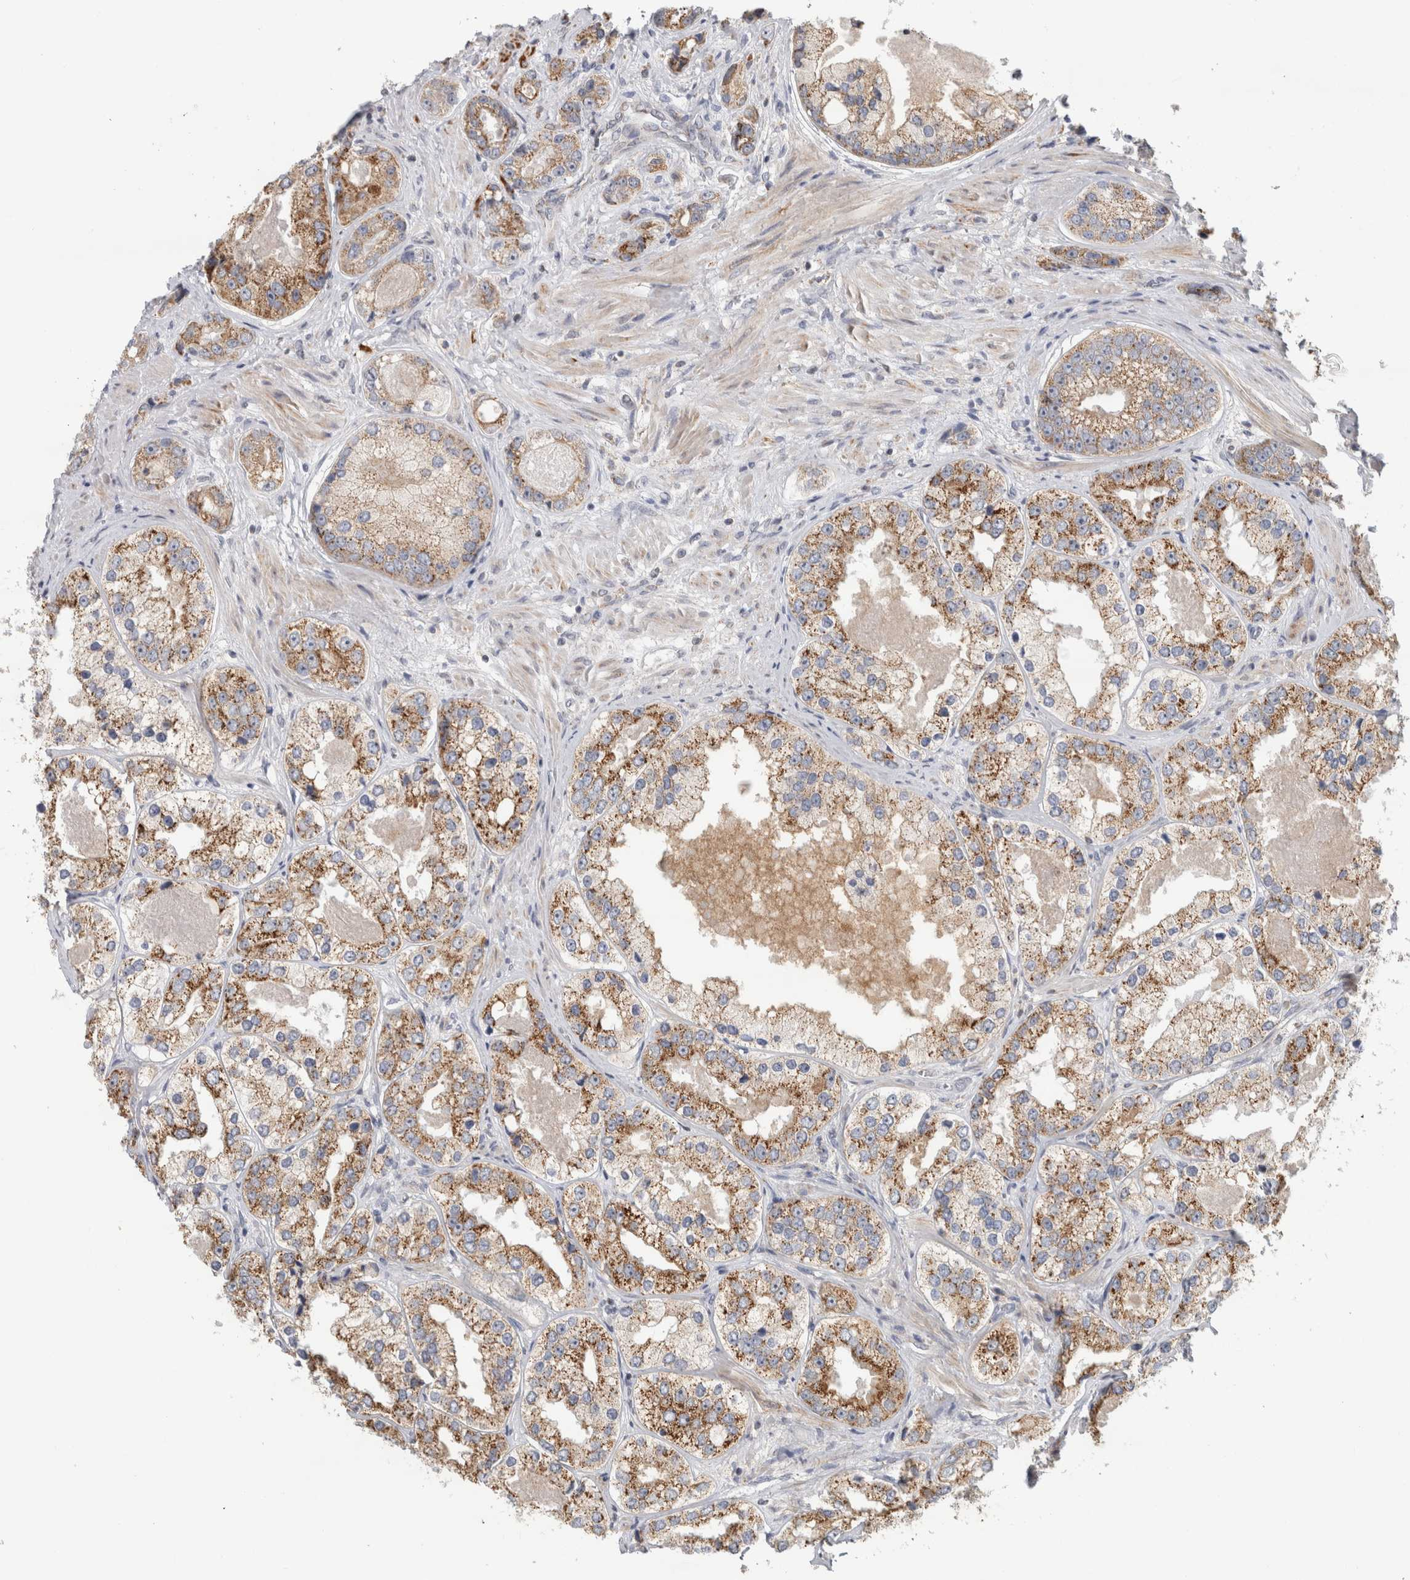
{"staining": {"intensity": "strong", "quantity": ">75%", "location": "cytoplasmic/membranous"}, "tissue": "prostate cancer", "cell_type": "Tumor cells", "image_type": "cancer", "snomed": [{"axis": "morphology", "description": "Adenocarcinoma, High grade"}, {"axis": "topography", "description": "Prostate"}], "caption": "A photomicrograph of prostate cancer stained for a protein shows strong cytoplasmic/membranous brown staining in tumor cells.", "gene": "RAB18", "patient": {"sex": "male", "age": 61}}